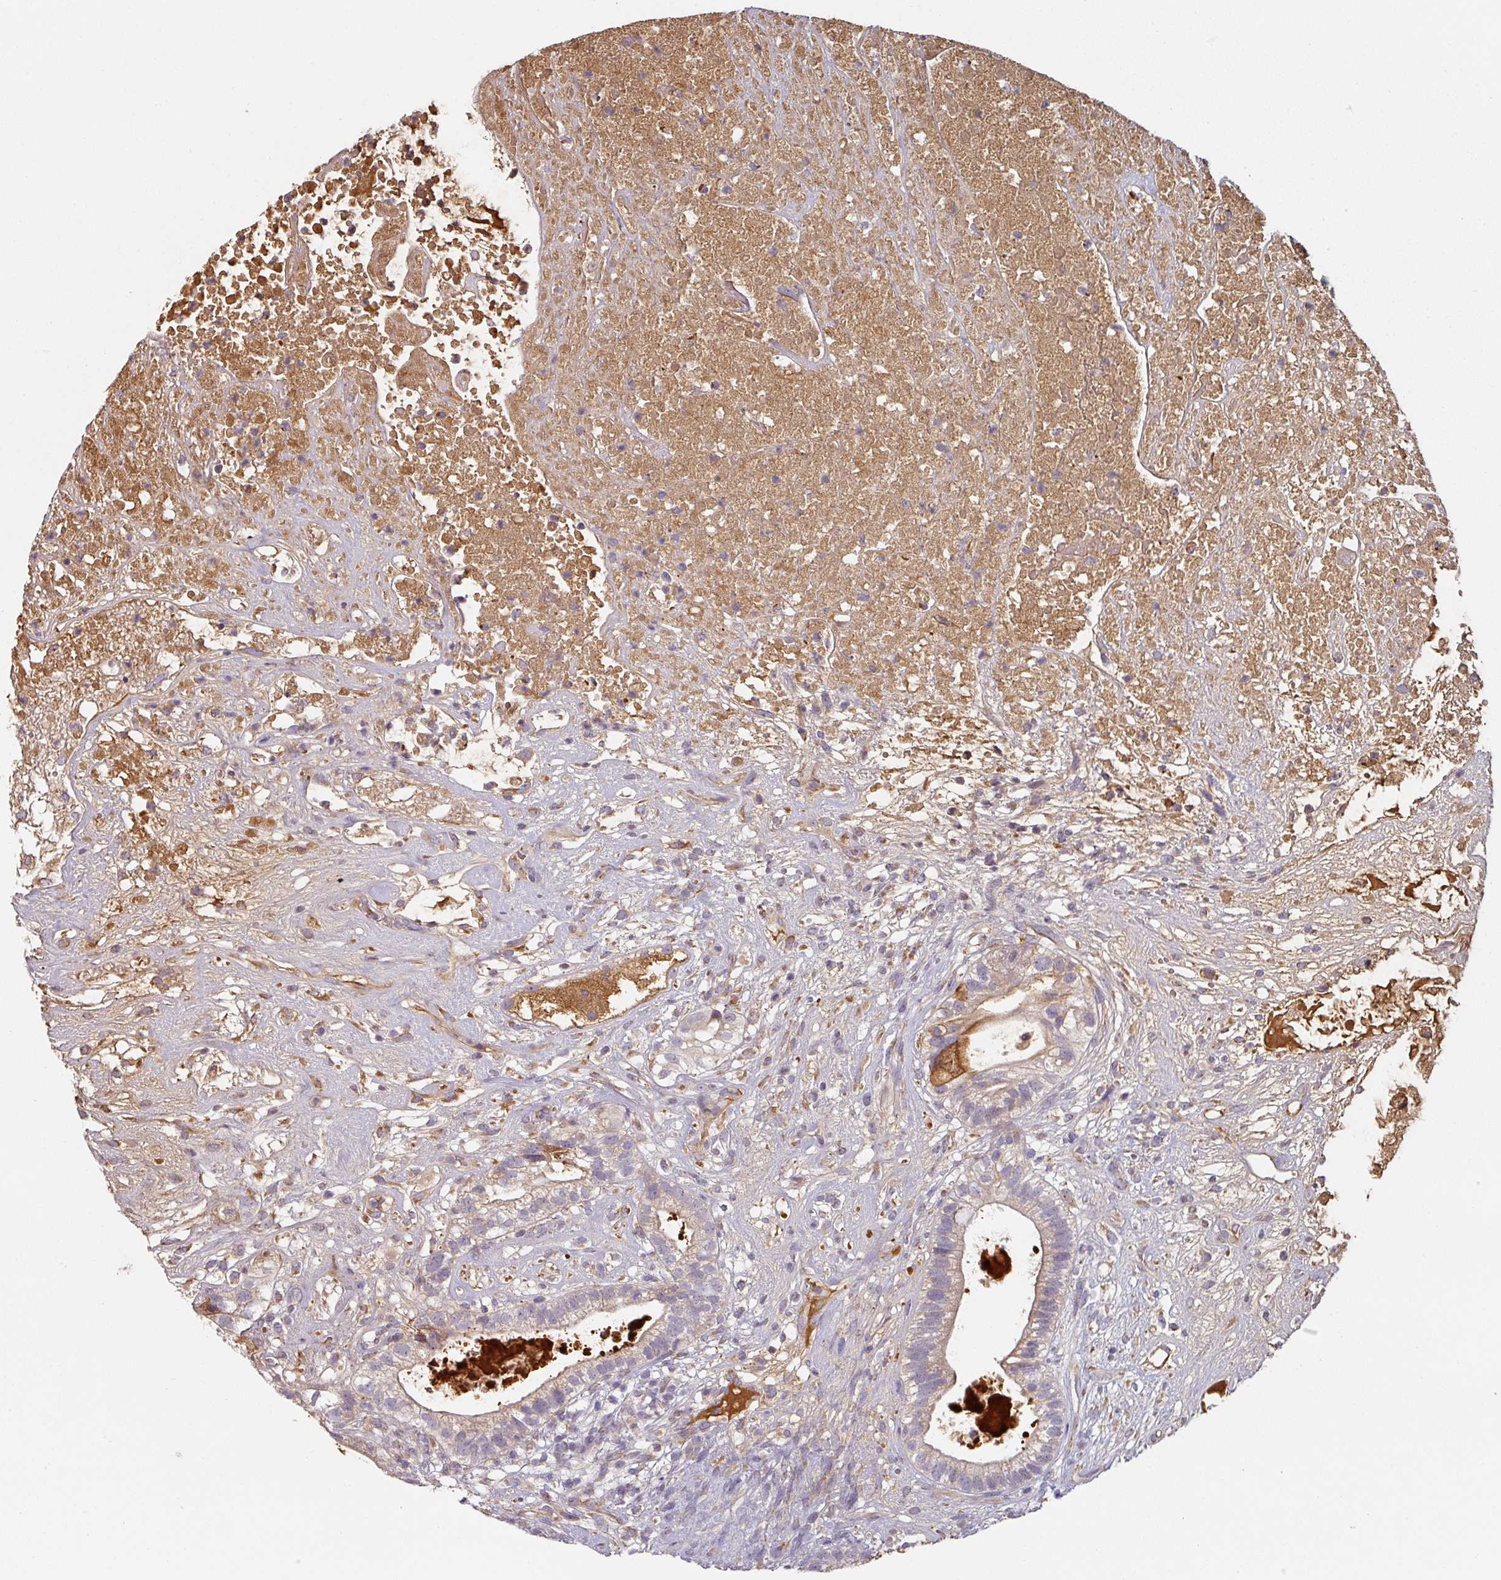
{"staining": {"intensity": "strong", "quantity": "<25%", "location": "cytoplasmic/membranous"}, "tissue": "testis cancer", "cell_type": "Tumor cells", "image_type": "cancer", "snomed": [{"axis": "morphology", "description": "Seminoma, NOS"}, {"axis": "morphology", "description": "Carcinoma, Embryonal, NOS"}, {"axis": "topography", "description": "Testis"}], "caption": "Immunohistochemical staining of human seminoma (testis) demonstrates medium levels of strong cytoplasmic/membranous staining in approximately <25% of tumor cells.", "gene": "CEP78", "patient": {"sex": "male", "age": 41}}